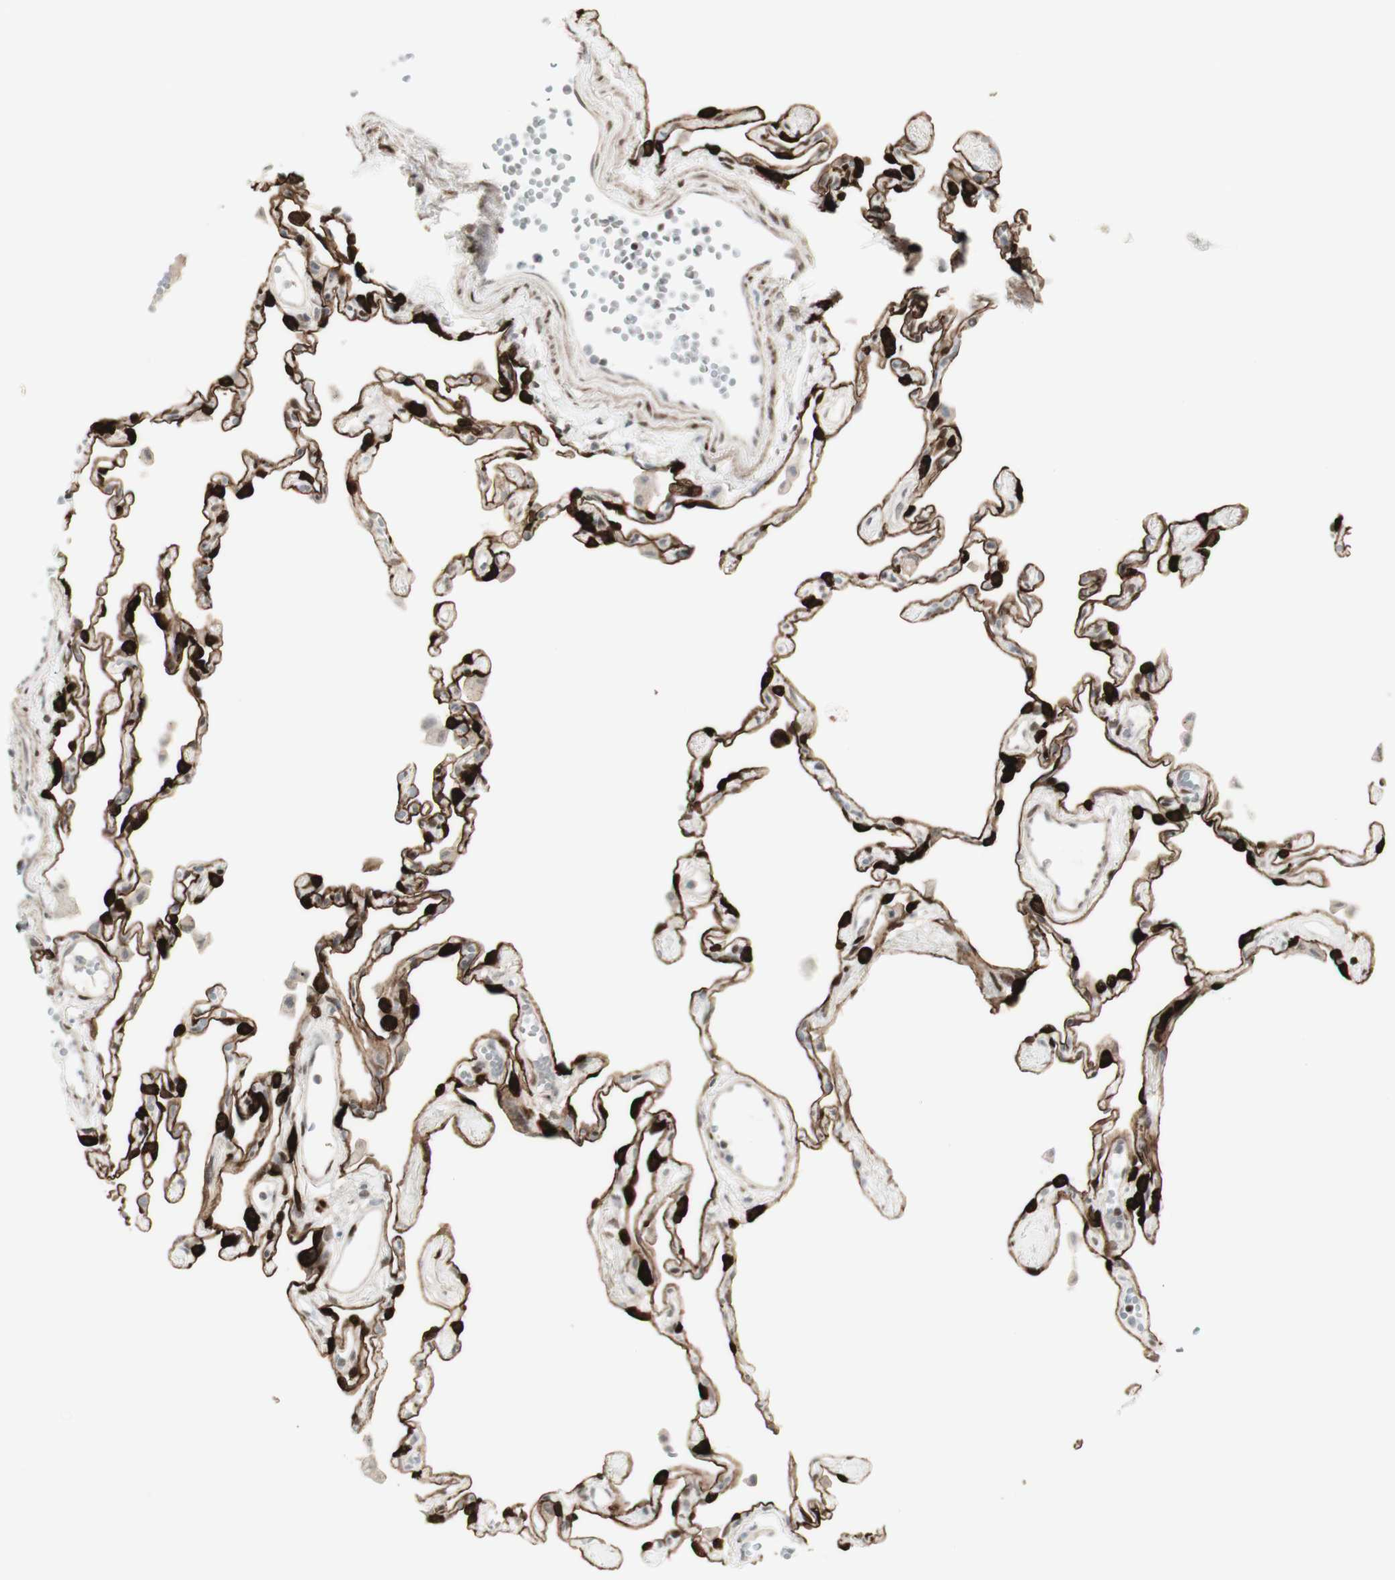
{"staining": {"intensity": "strong", "quantity": ">75%", "location": "cytoplasmic/membranous"}, "tissue": "lung", "cell_type": "Alveolar cells", "image_type": "normal", "snomed": [{"axis": "morphology", "description": "Normal tissue, NOS"}, {"axis": "topography", "description": "Lung"}], "caption": "Alveolar cells show high levels of strong cytoplasmic/membranous staining in about >75% of cells in benign lung. Immunohistochemistry stains the protein in brown and the nuclei are stained blue.", "gene": "C1orf116", "patient": {"sex": "female", "age": 49}}